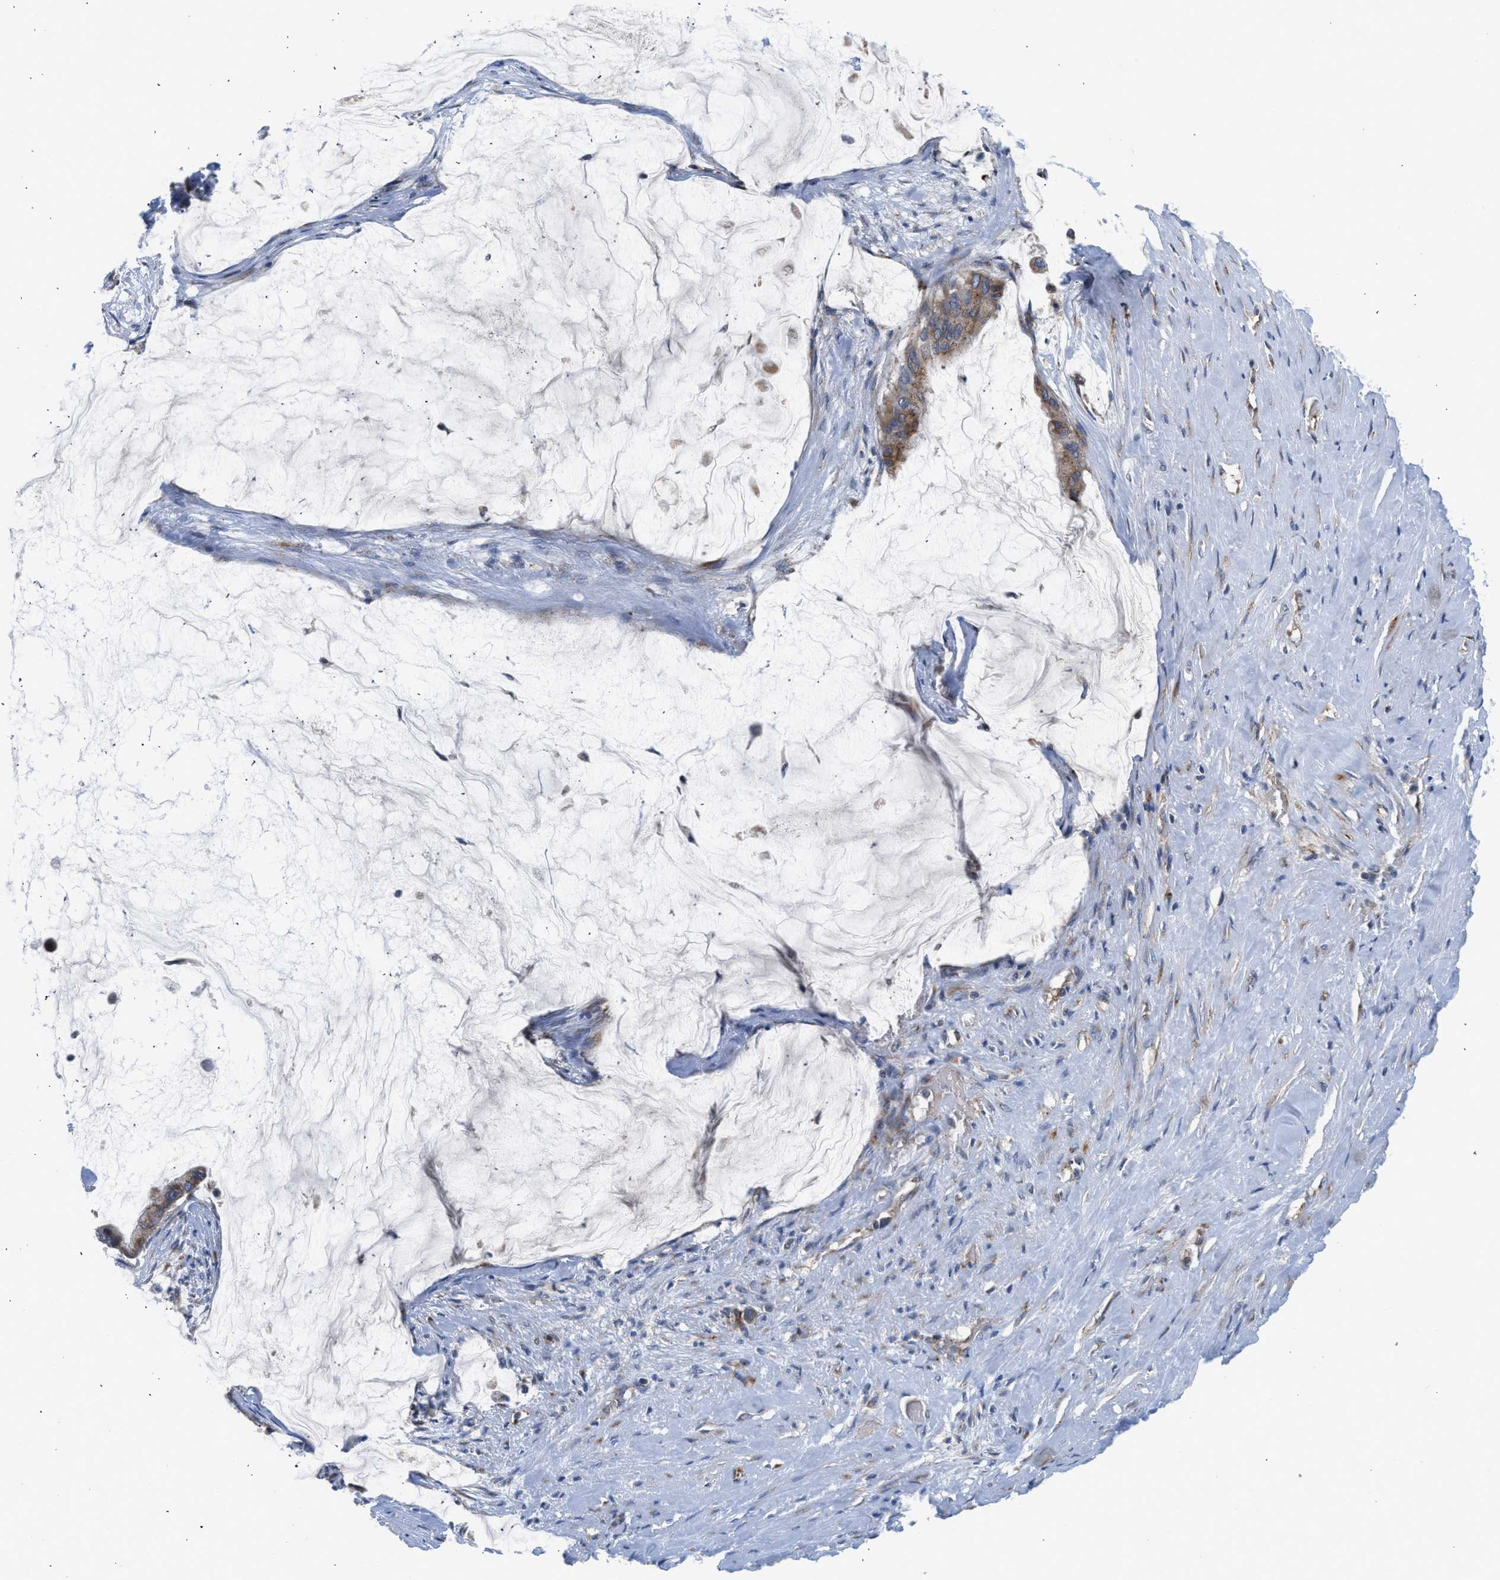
{"staining": {"intensity": "moderate", "quantity": "25%-75%", "location": "cytoplasmic/membranous"}, "tissue": "pancreatic cancer", "cell_type": "Tumor cells", "image_type": "cancer", "snomed": [{"axis": "morphology", "description": "Adenocarcinoma, NOS"}, {"axis": "topography", "description": "Pancreas"}], "caption": "This is a photomicrograph of immunohistochemistry staining of pancreatic adenocarcinoma, which shows moderate expression in the cytoplasmic/membranous of tumor cells.", "gene": "PIM1", "patient": {"sex": "male", "age": 41}}